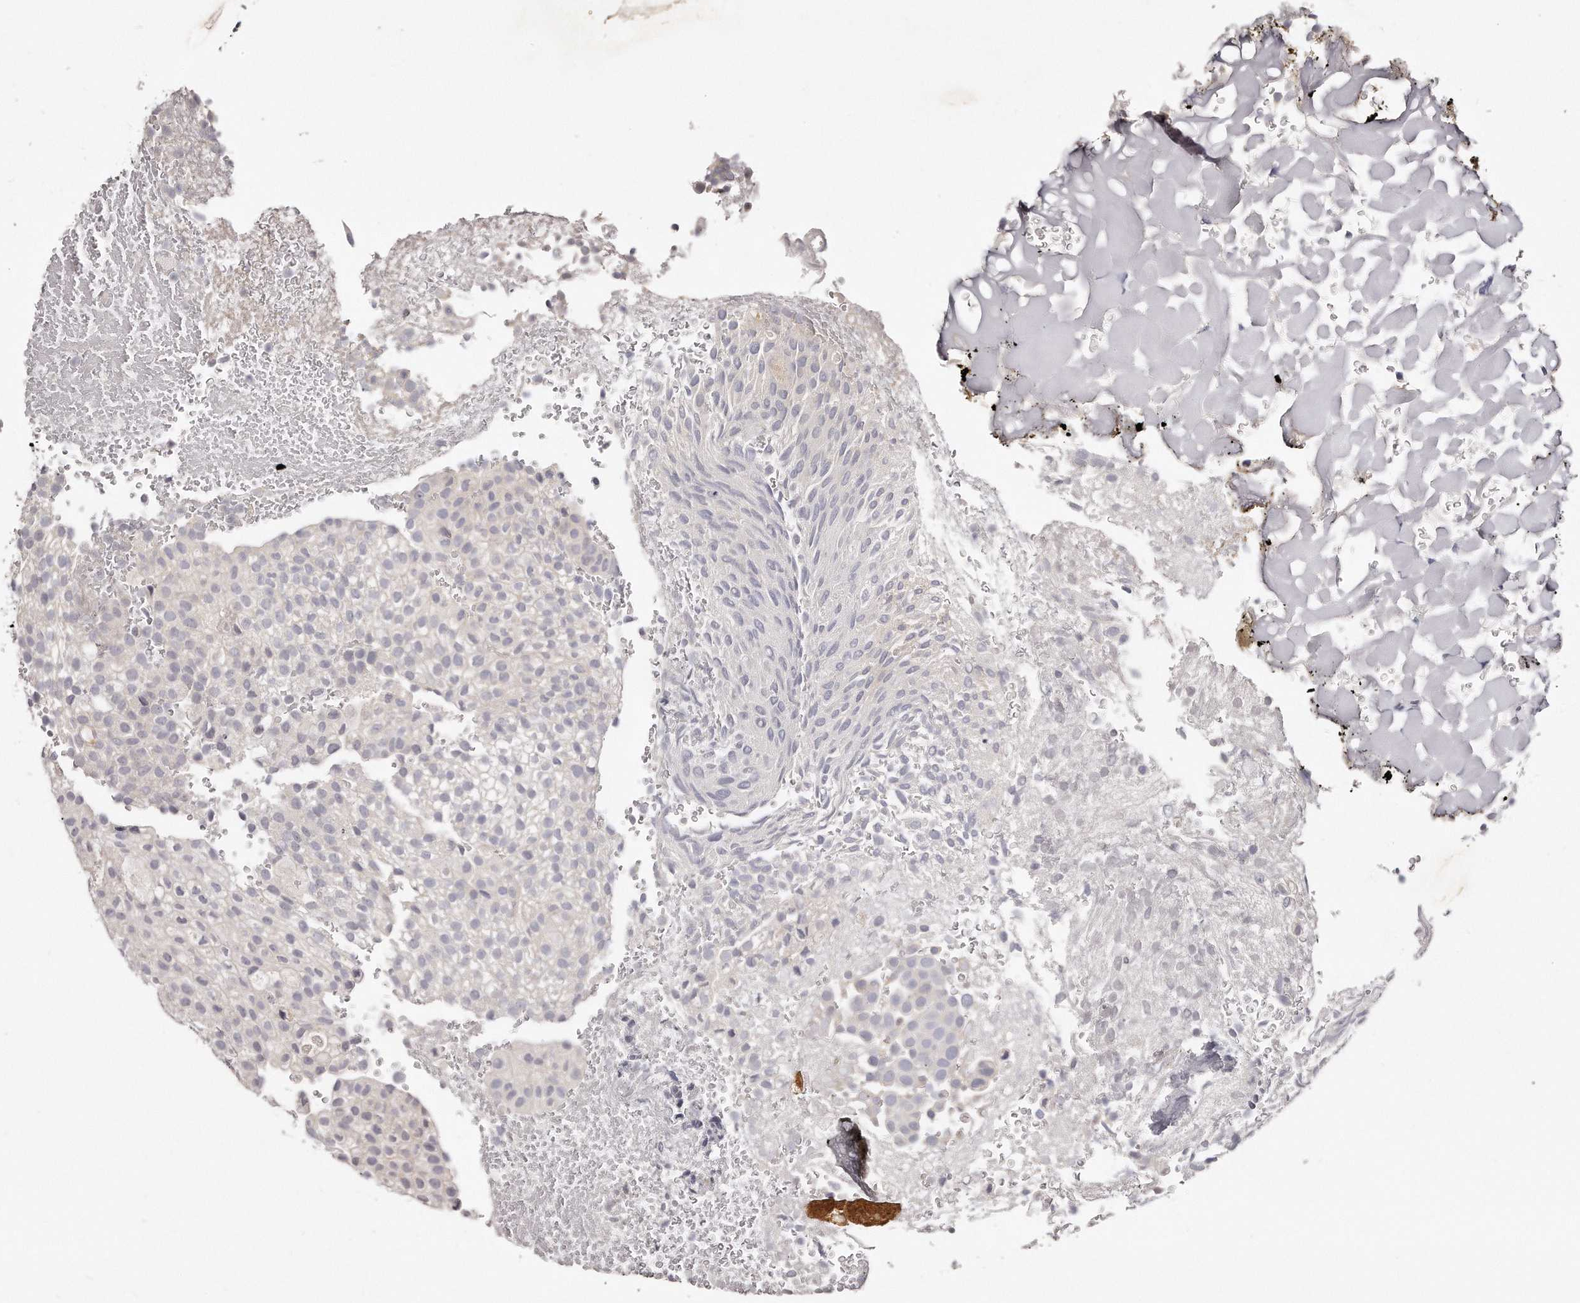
{"staining": {"intensity": "negative", "quantity": "none", "location": "none"}, "tissue": "urothelial cancer", "cell_type": "Tumor cells", "image_type": "cancer", "snomed": [{"axis": "morphology", "description": "Urothelial carcinoma, Low grade"}, {"axis": "topography", "description": "Urinary bladder"}], "caption": "A photomicrograph of human urothelial cancer is negative for staining in tumor cells. (Brightfield microscopy of DAB immunohistochemistry at high magnification).", "gene": "TTLL4", "patient": {"sex": "male", "age": 78}}